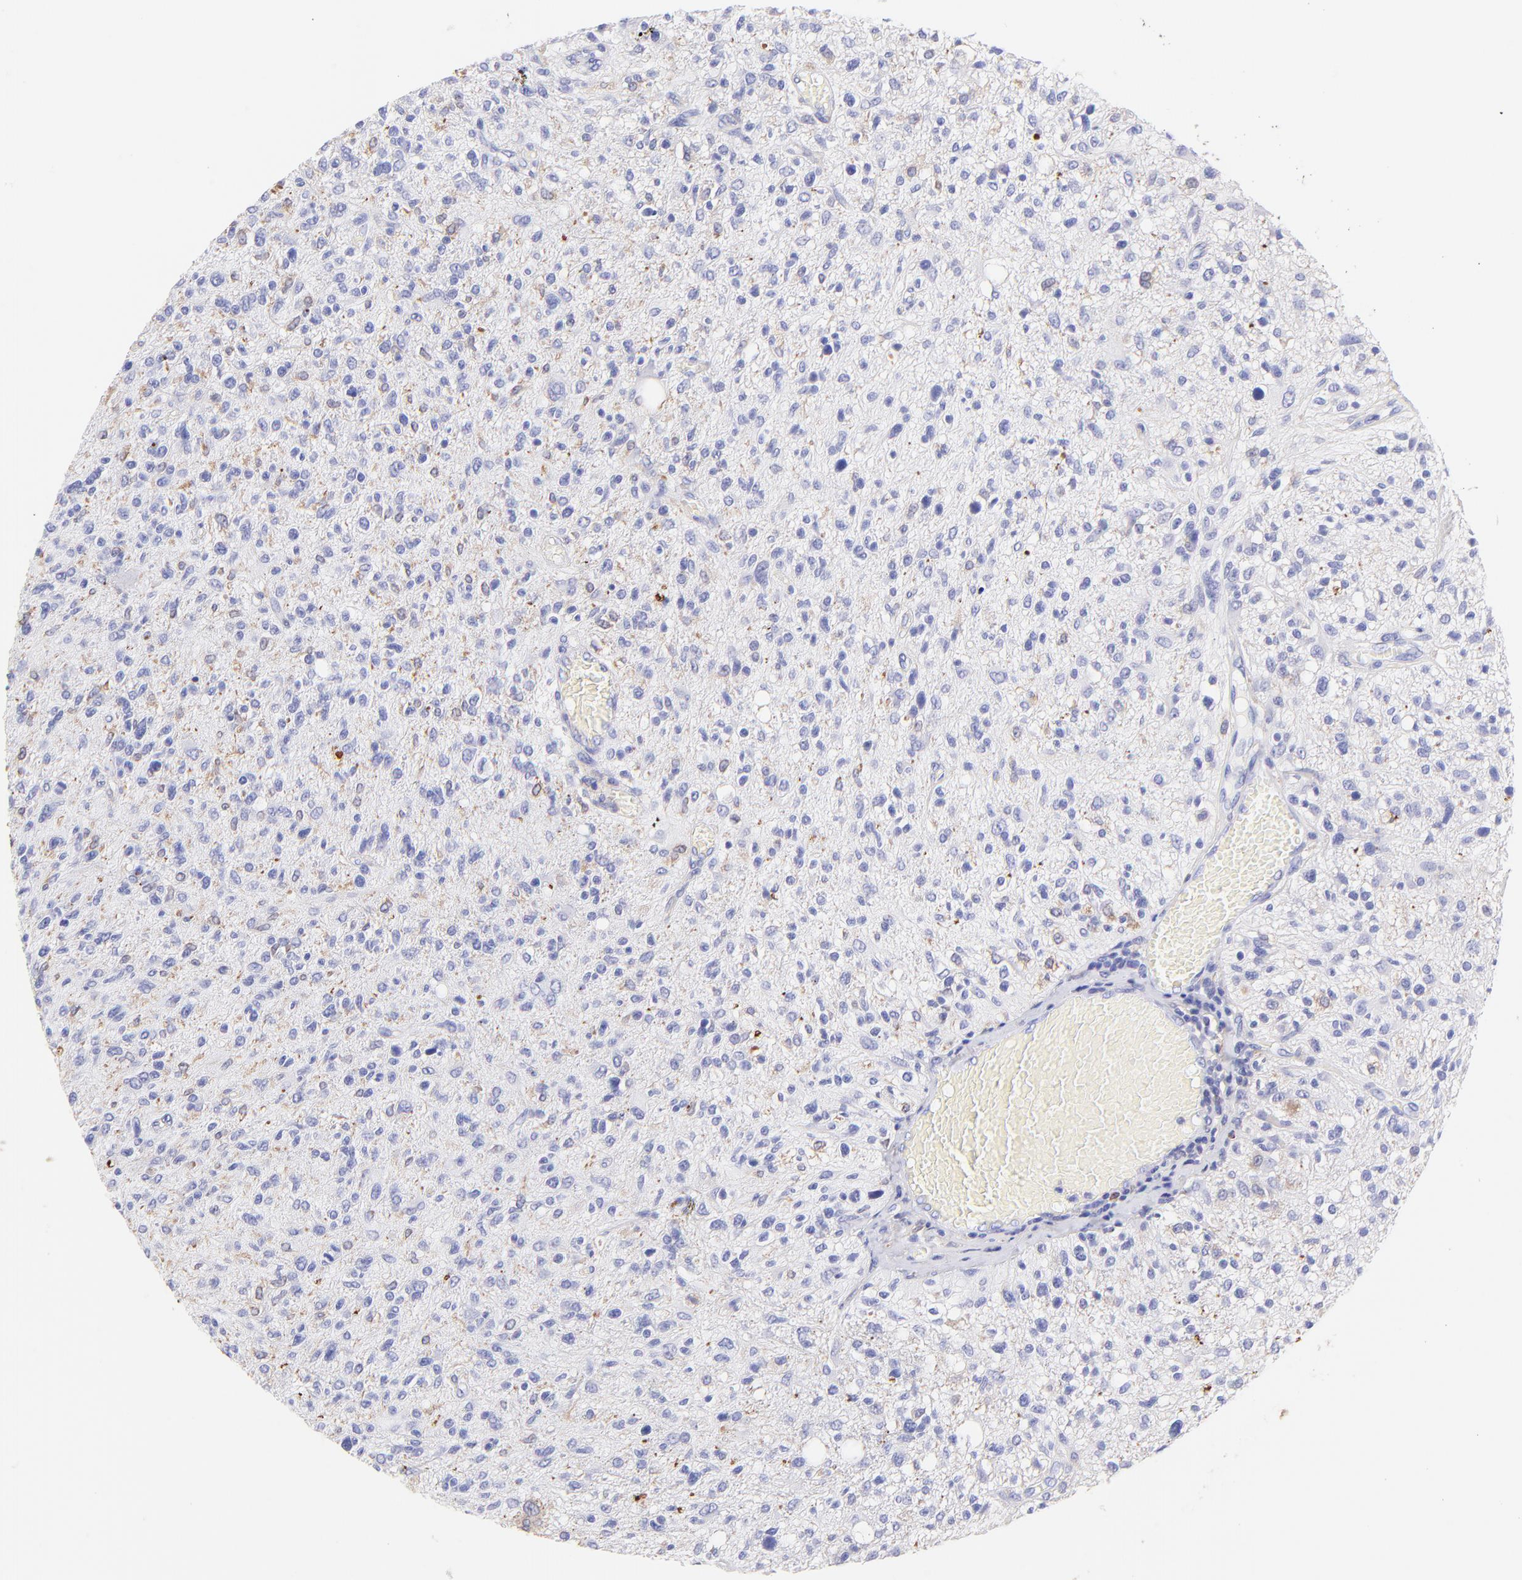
{"staining": {"intensity": "weak", "quantity": "<25%", "location": "cytoplasmic/membranous"}, "tissue": "glioma", "cell_type": "Tumor cells", "image_type": "cancer", "snomed": [{"axis": "morphology", "description": "Glioma, malignant, High grade"}, {"axis": "topography", "description": "Cerebral cortex"}], "caption": "Glioma stained for a protein using immunohistochemistry (IHC) reveals no staining tumor cells.", "gene": "IRAG2", "patient": {"sex": "male", "age": 76}}